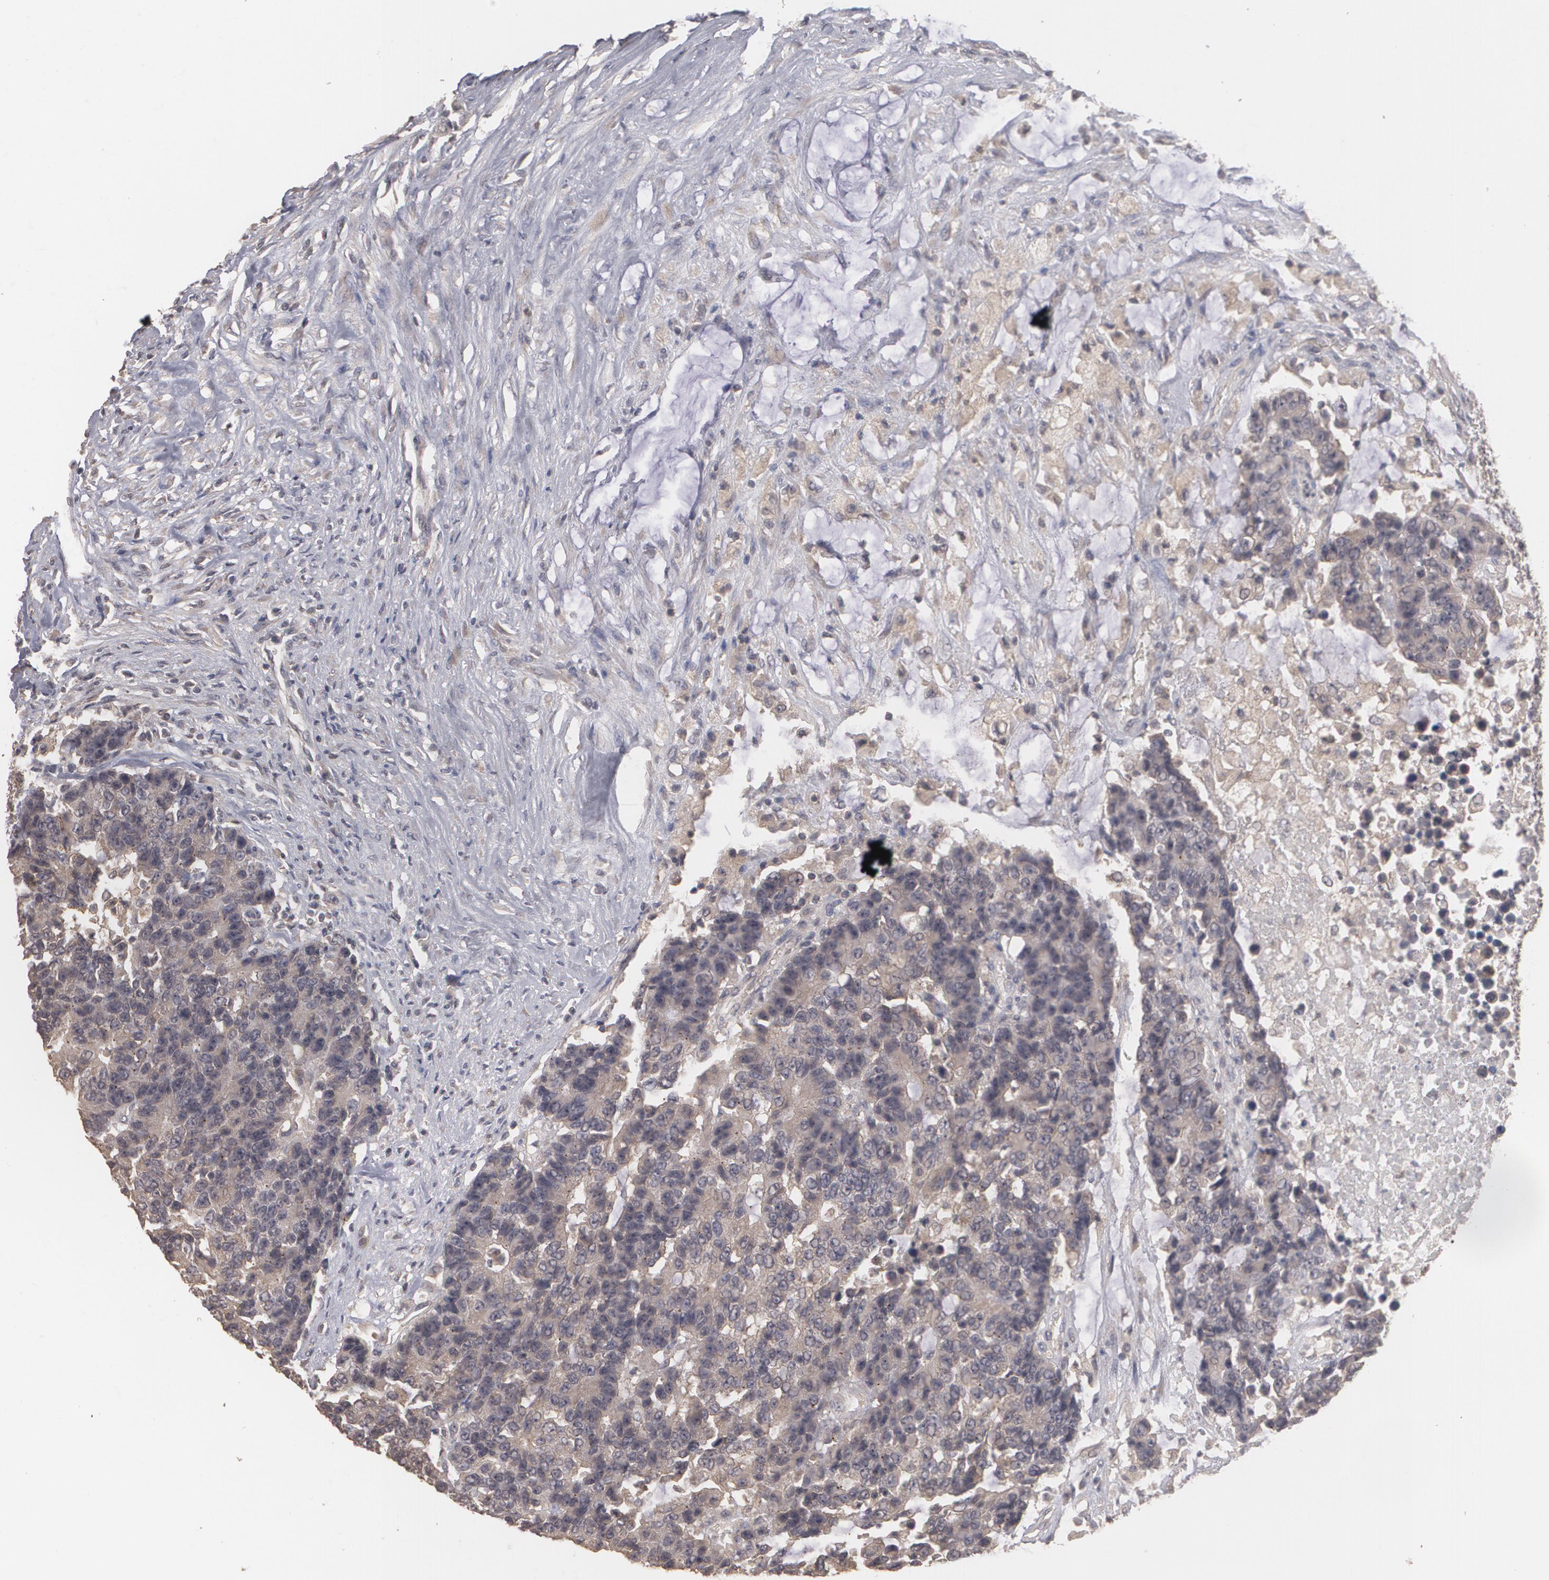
{"staining": {"intensity": "moderate", "quantity": ">75%", "location": "cytoplasmic/membranous"}, "tissue": "colorectal cancer", "cell_type": "Tumor cells", "image_type": "cancer", "snomed": [{"axis": "morphology", "description": "Adenocarcinoma, NOS"}, {"axis": "topography", "description": "Colon"}], "caption": "Tumor cells demonstrate medium levels of moderate cytoplasmic/membranous positivity in about >75% of cells in colorectal cancer. The protein is shown in brown color, while the nuclei are stained blue.", "gene": "ARF6", "patient": {"sex": "female", "age": 86}}